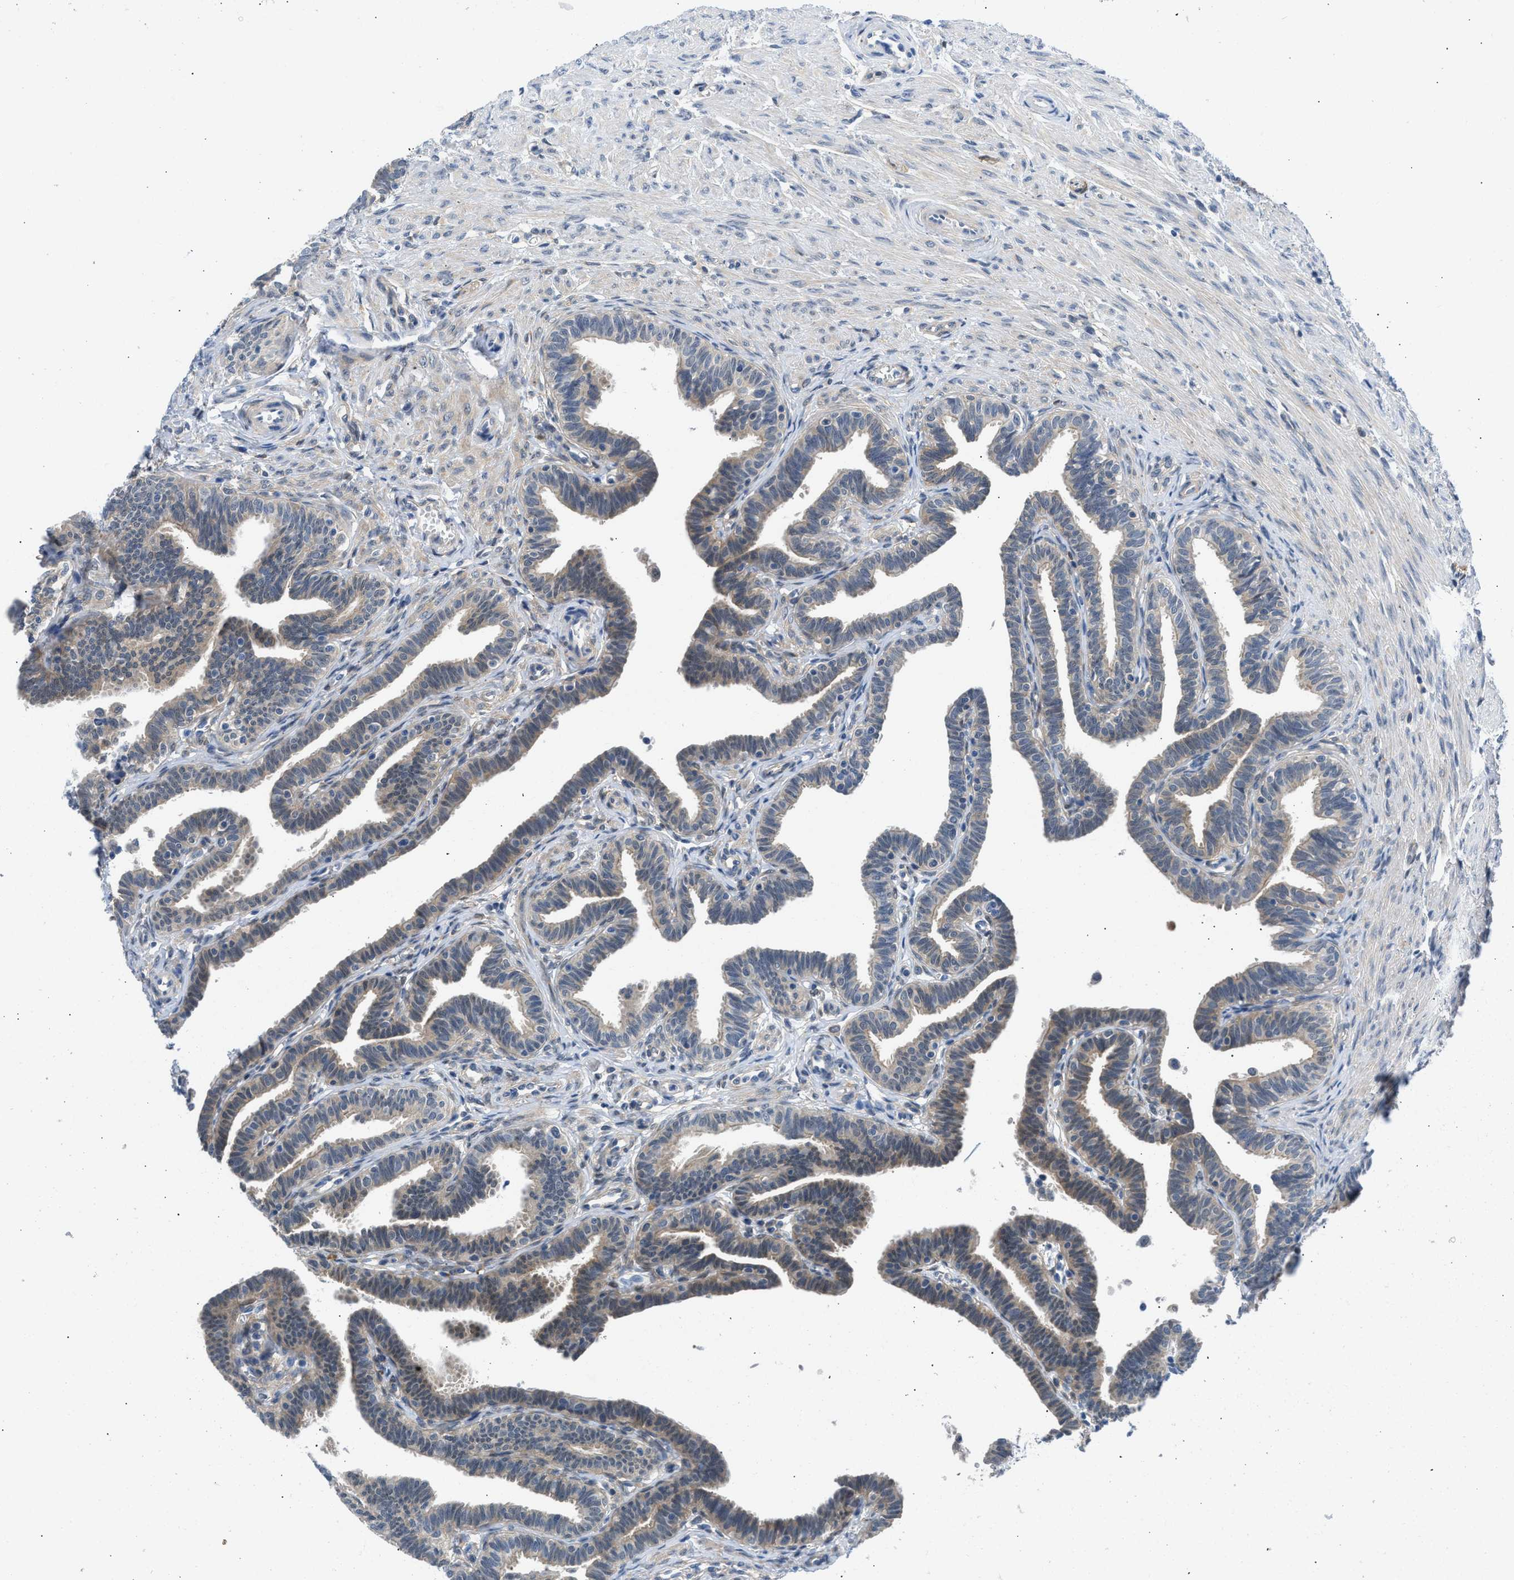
{"staining": {"intensity": "weak", "quantity": "25%-75%", "location": "cytoplasmic/membranous"}, "tissue": "fallopian tube", "cell_type": "Glandular cells", "image_type": "normal", "snomed": [{"axis": "morphology", "description": "Normal tissue, NOS"}, {"axis": "topography", "description": "Fallopian tube"}, {"axis": "topography", "description": "Ovary"}], "caption": "High-magnification brightfield microscopy of unremarkable fallopian tube stained with DAB (brown) and counterstained with hematoxylin (blue). glandular cells exhibit weak cytoplasmic/membranous positivity is appreciated in about25%-75% of cells.", "gene": "CBR1", "patient": {"sex": "female", "age": 23}}